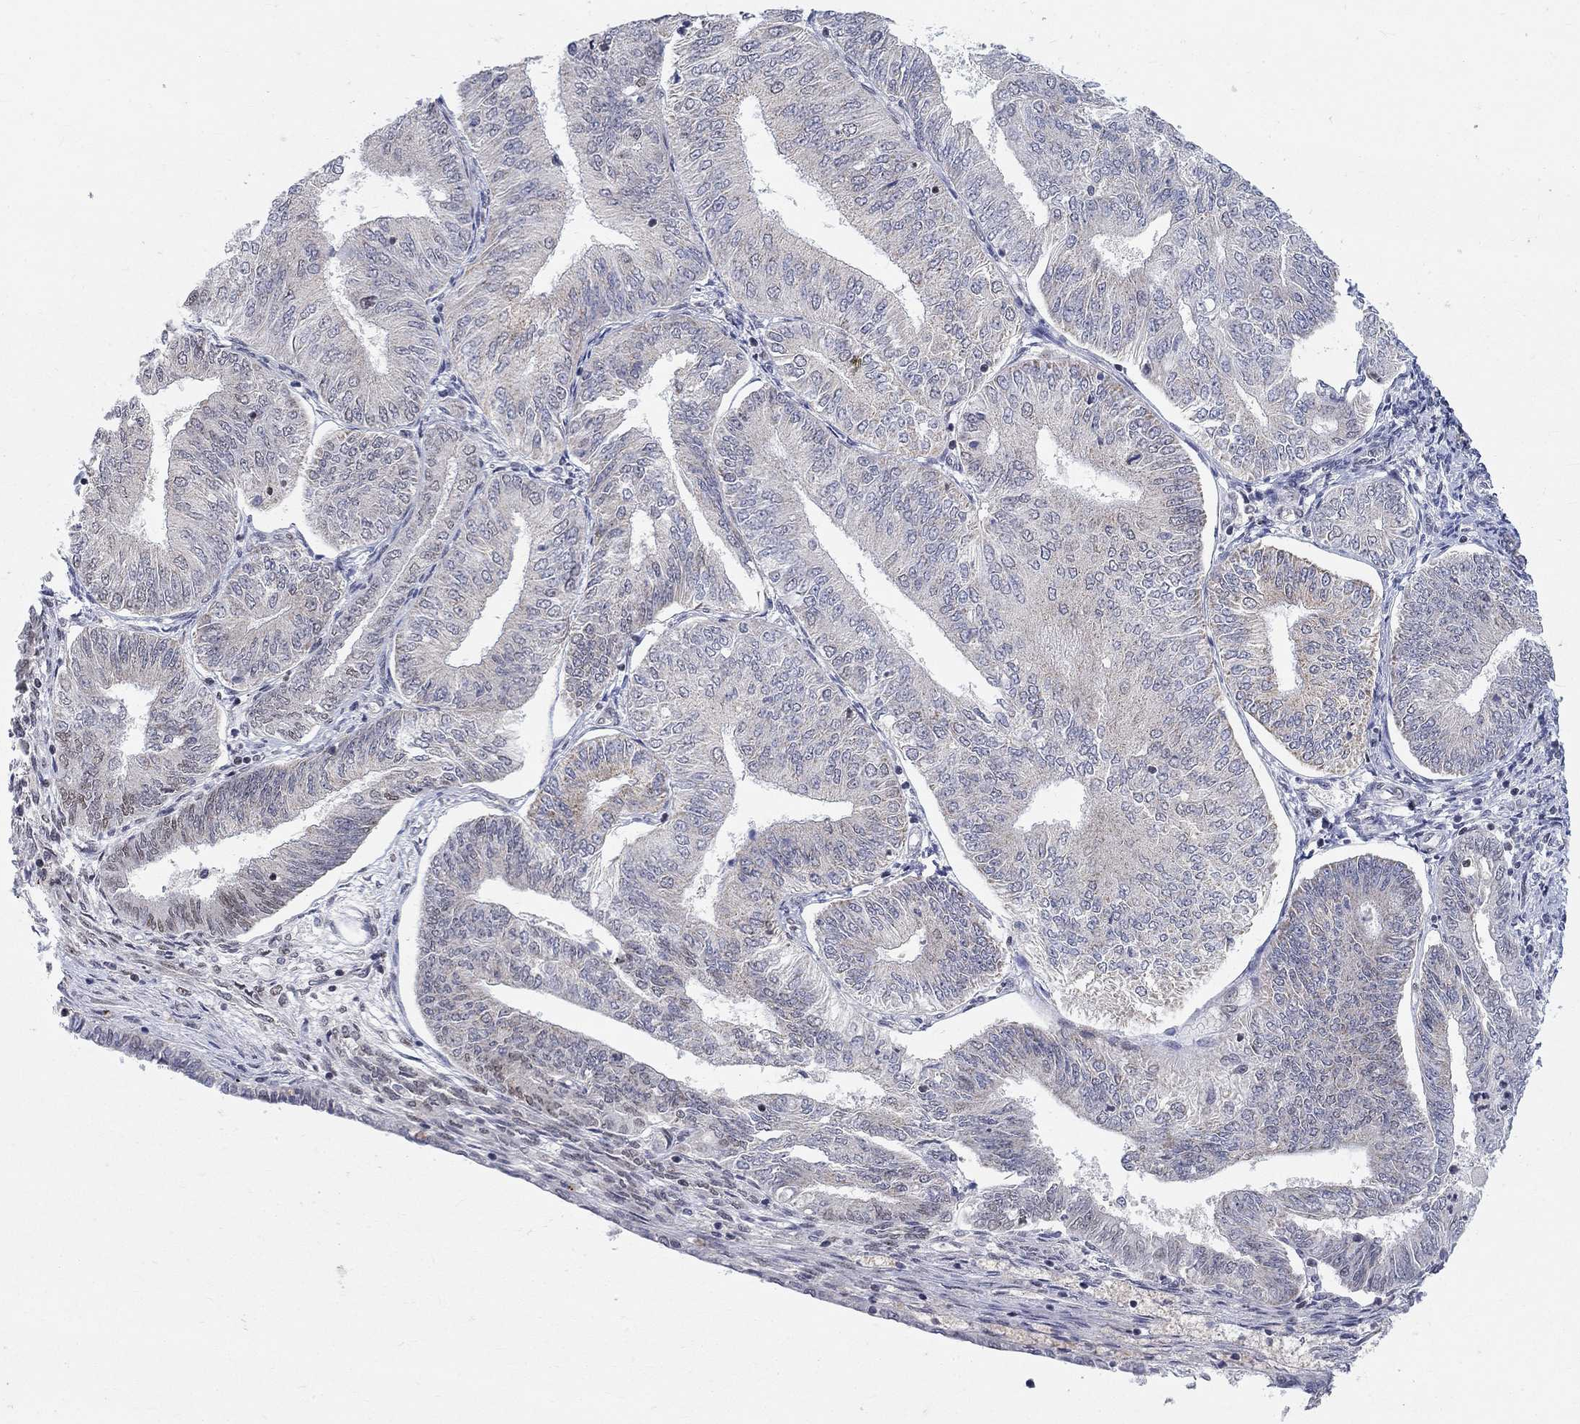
{"staining": {"intensity": "negative", "quantity": "none", "location": "none"}, "tissue": "endometrial cancer", "cell_type": "Tumor cells", "image_type": "cancer", "snomed": [{"axis": "morphology", "description": "Adenocarcinoma, NOS"}, {"axis": "topography", "description": "Endometrium"}], "caption": "Endometrial cancer (adenocarcinoma) stained for a protein using immunohistochemistry (IHC) reveals no positivity tumor cells.", "gene": "KLF12", "patient": {"sex": "female", "age": 58}}